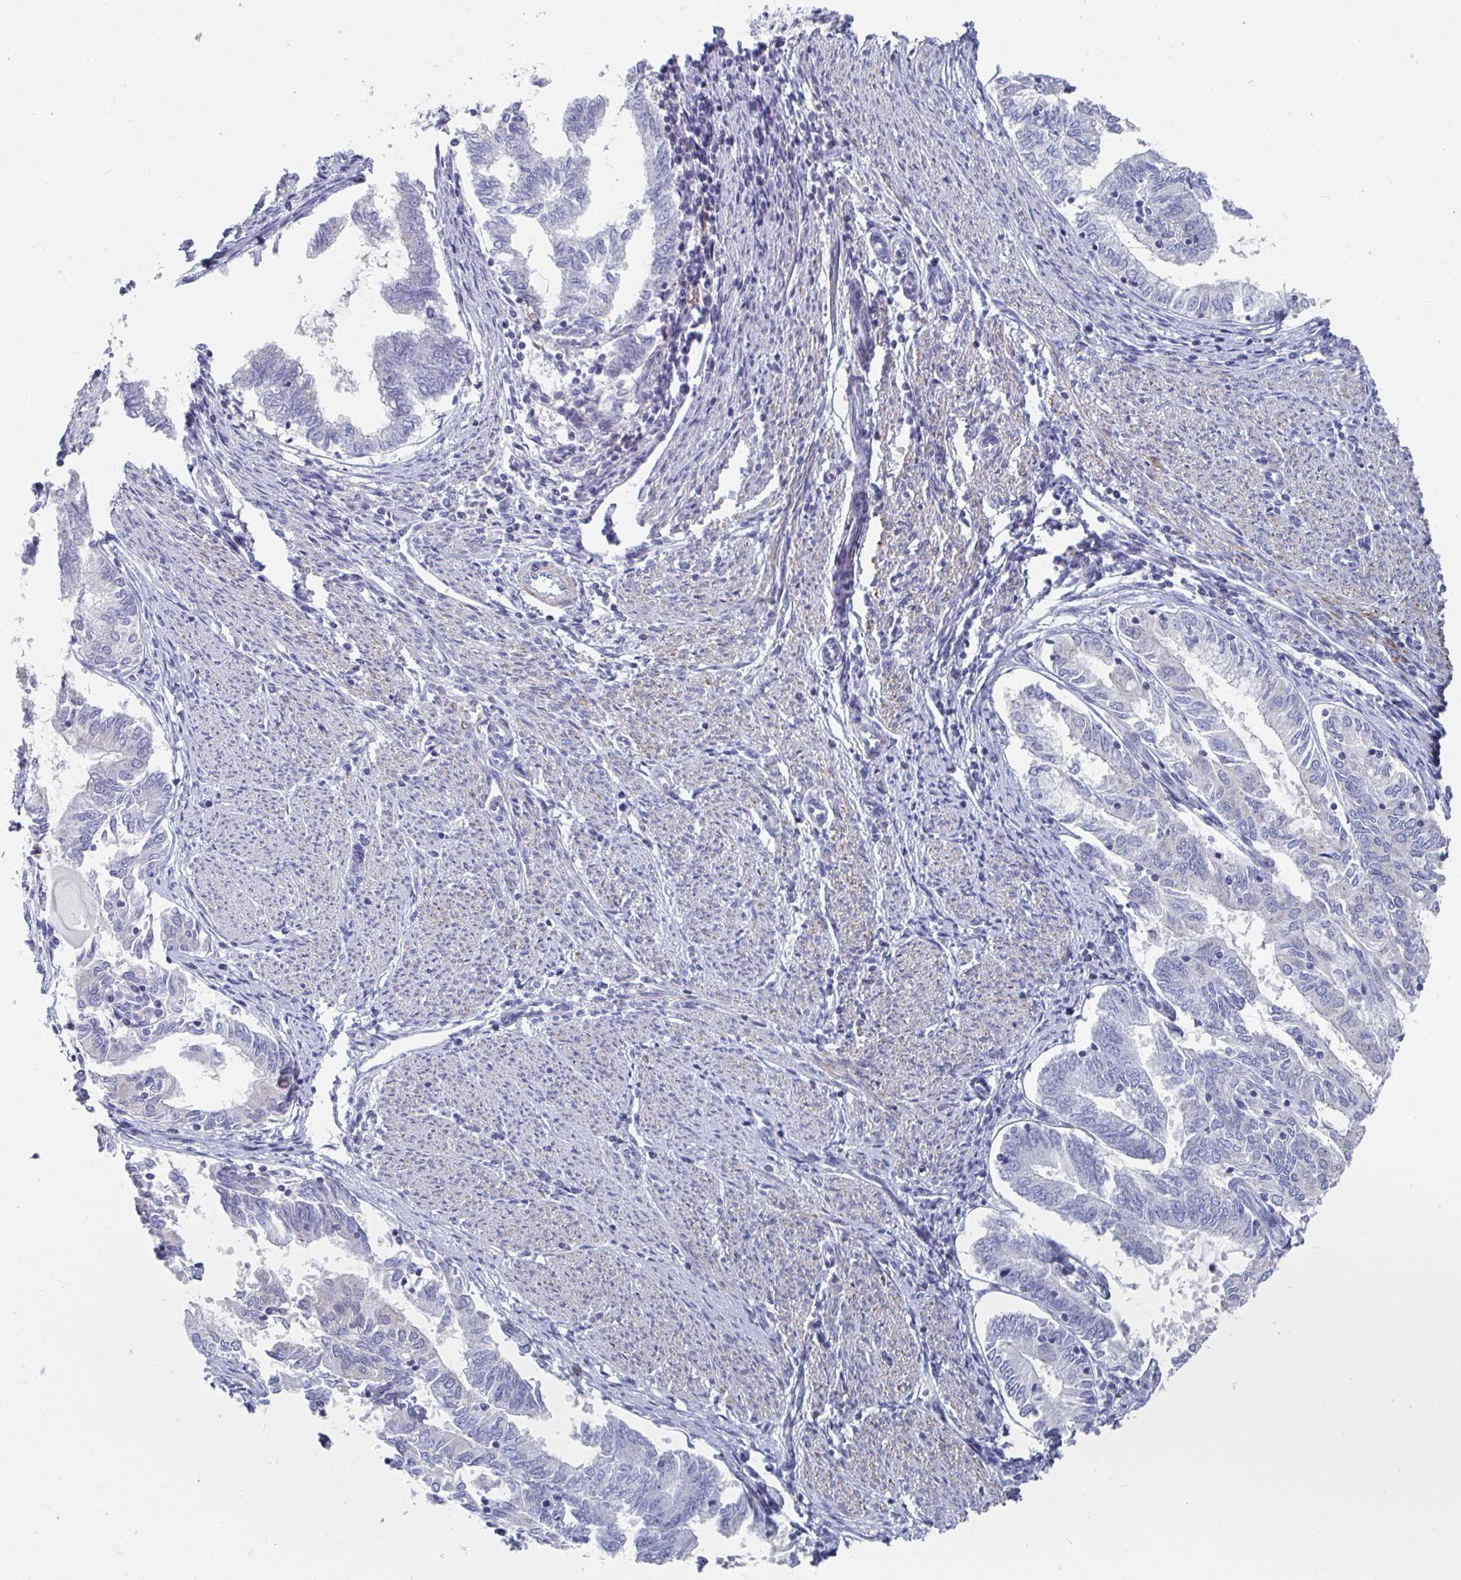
{"staining": {"intensity": "weak", "quantity": "<25%", "location": "cytoplasmic/membranous"}, "tissue": "endometrial cancer", "cell_type": "Tumor cells", "image_type": "cancer", "snomed": [{"axis": "morphology", "description": "Adenocarcinoma, NOS"}, {"axis": "topography", "description": "Endometrium"}], "caption": "Immunohistochemistry (IHC) photomicrograph of human adenocarcinoma (endometrial) stained for a protein (brown), which reveals no staining in tumor cells.", "gene": "ZFP82", "patient": {"sex": "female", "age": 79}}